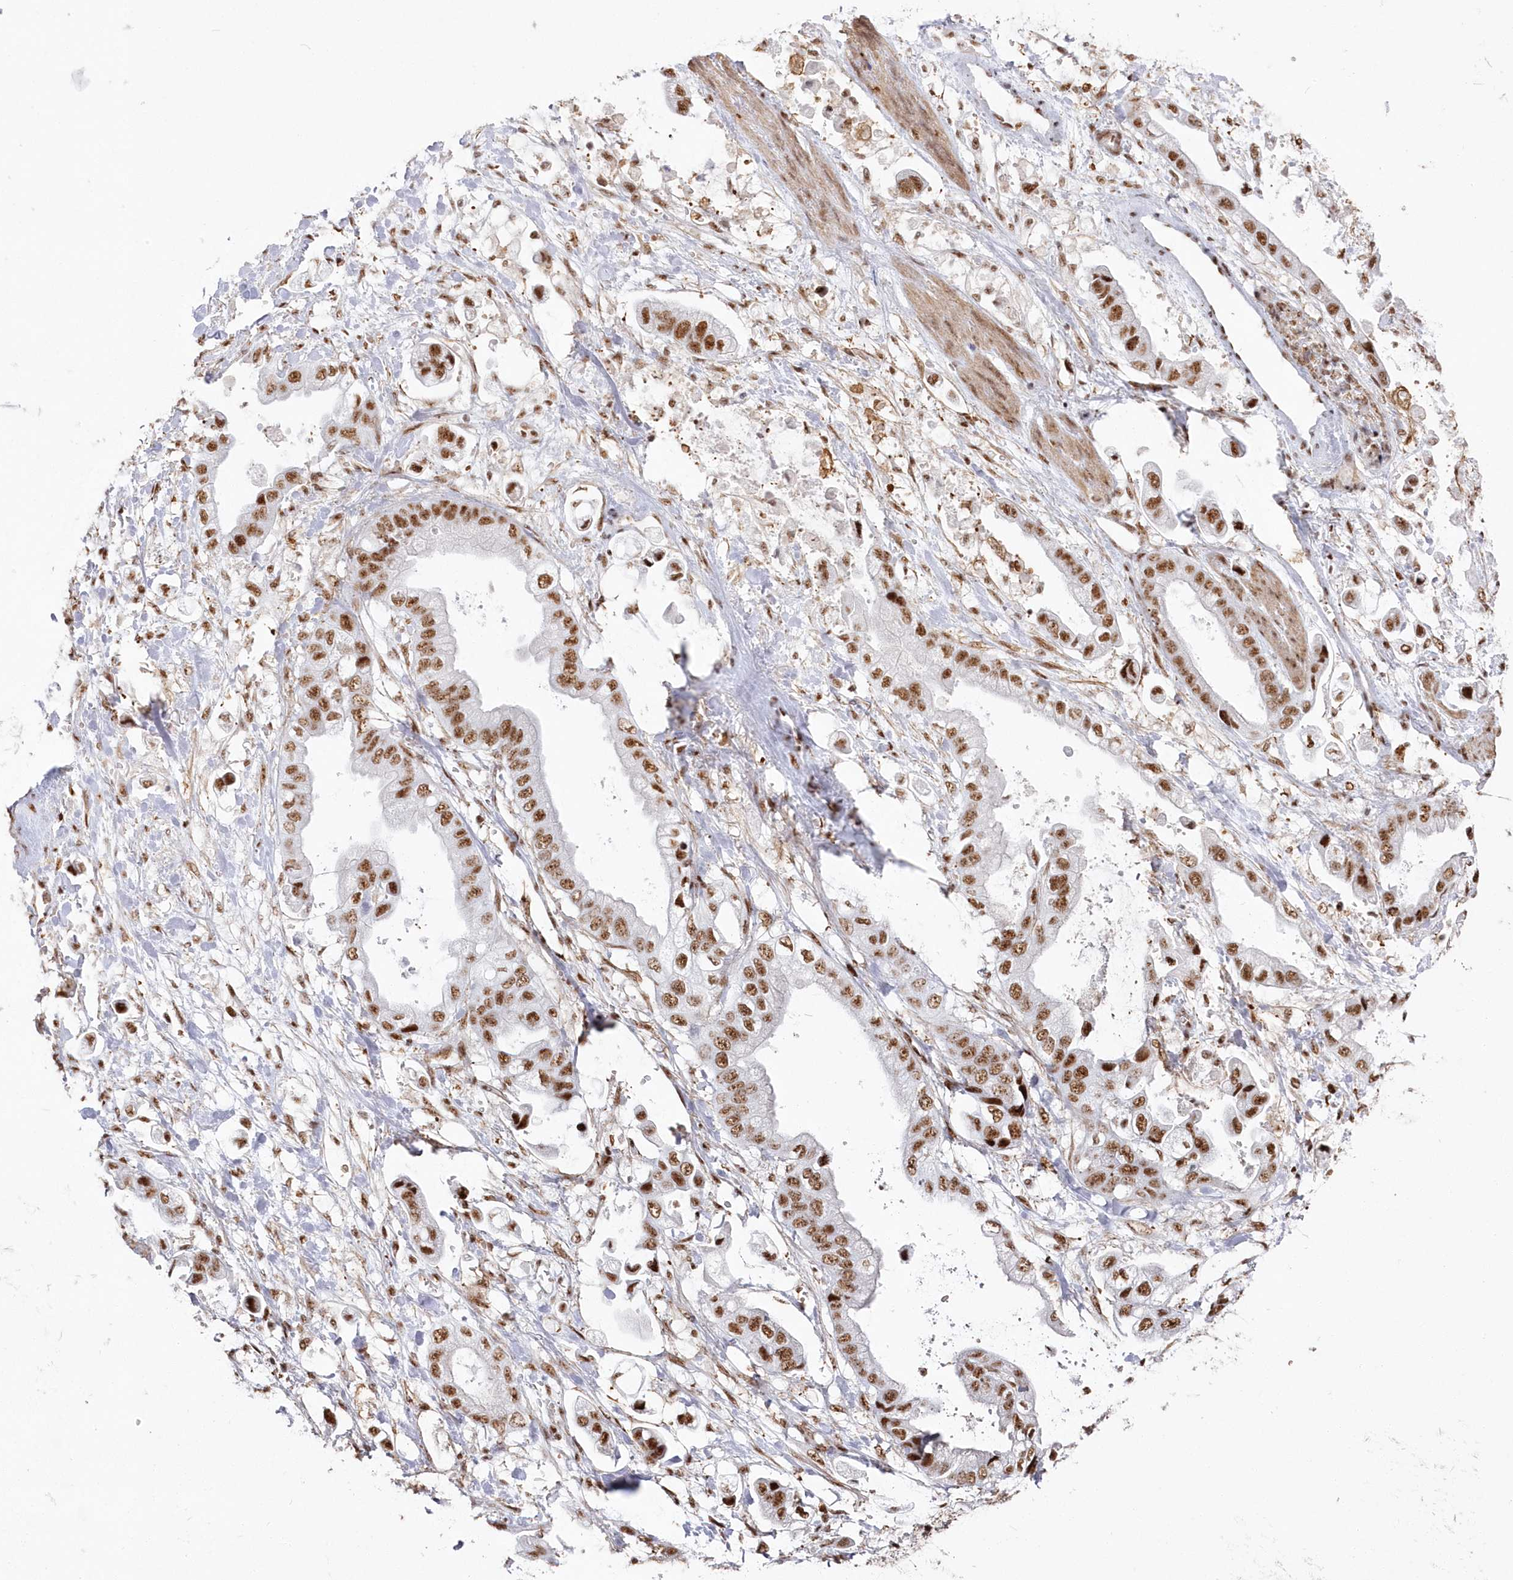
{"staining": {"intensity": "moderate", "quantity": ">75%", "location": "nuclear"}, "tissue": "stomach cancer", "cell_type": "Tumor cells", "image_type": "cancer", "snomed": [{"axis": "morphology", "description": "Adenocarcinoma, NOS"}, {"axis": "topography", "description": "Stomach"}], "caption": "Stomach cancer (adenocarcinoma) stained with DAB immunohistochemistry reveals medium levels of moderate nuclear expression in about >75% of tumor cells. (DAB (3,3'-diaminobenzidine) IHC with brightfield microscopy, high magnification).", "gene": "DDX46", "patient": {"sex": "male", "age": 62}}